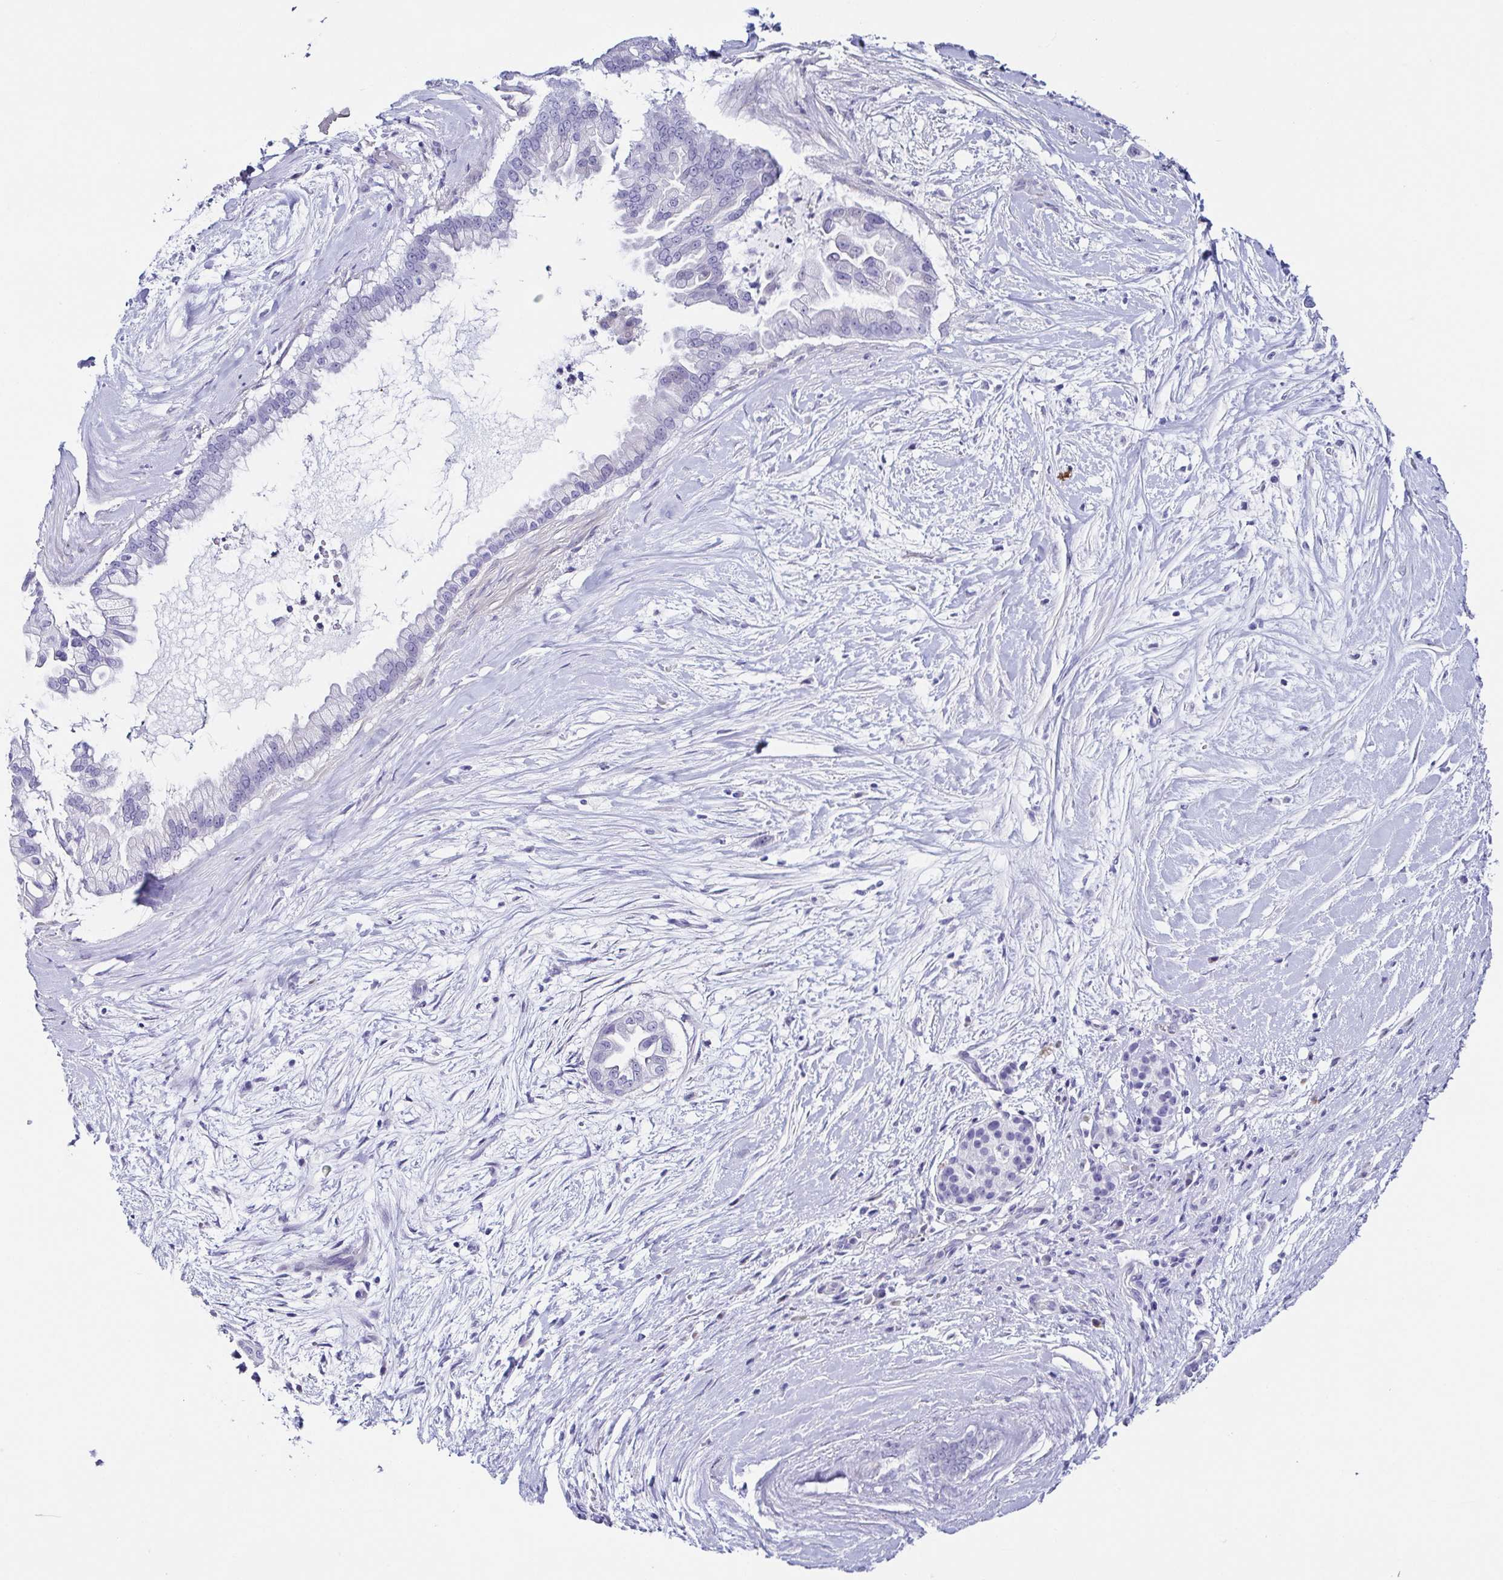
{"staining": {"intensity": "negative", "quantity": "none", "location": "none"}, "tissue": "pancreatic cancer", "cell_type": "Tumor cells", "image_type": "cancer", "snomed": [{"axis": "morphology", "description": "Adenocarcinoma, NOS"}, {"axis": "topography", "description": "Pancreas"}], "caption": "Tumor cells show no significant protein positivity in pancreatic cancer (adenocarcinoma). (IHC, brightfield microscopy, high magnification).", "gene": "TNNT2", "patient": {"sex": "female", "age": 69}}